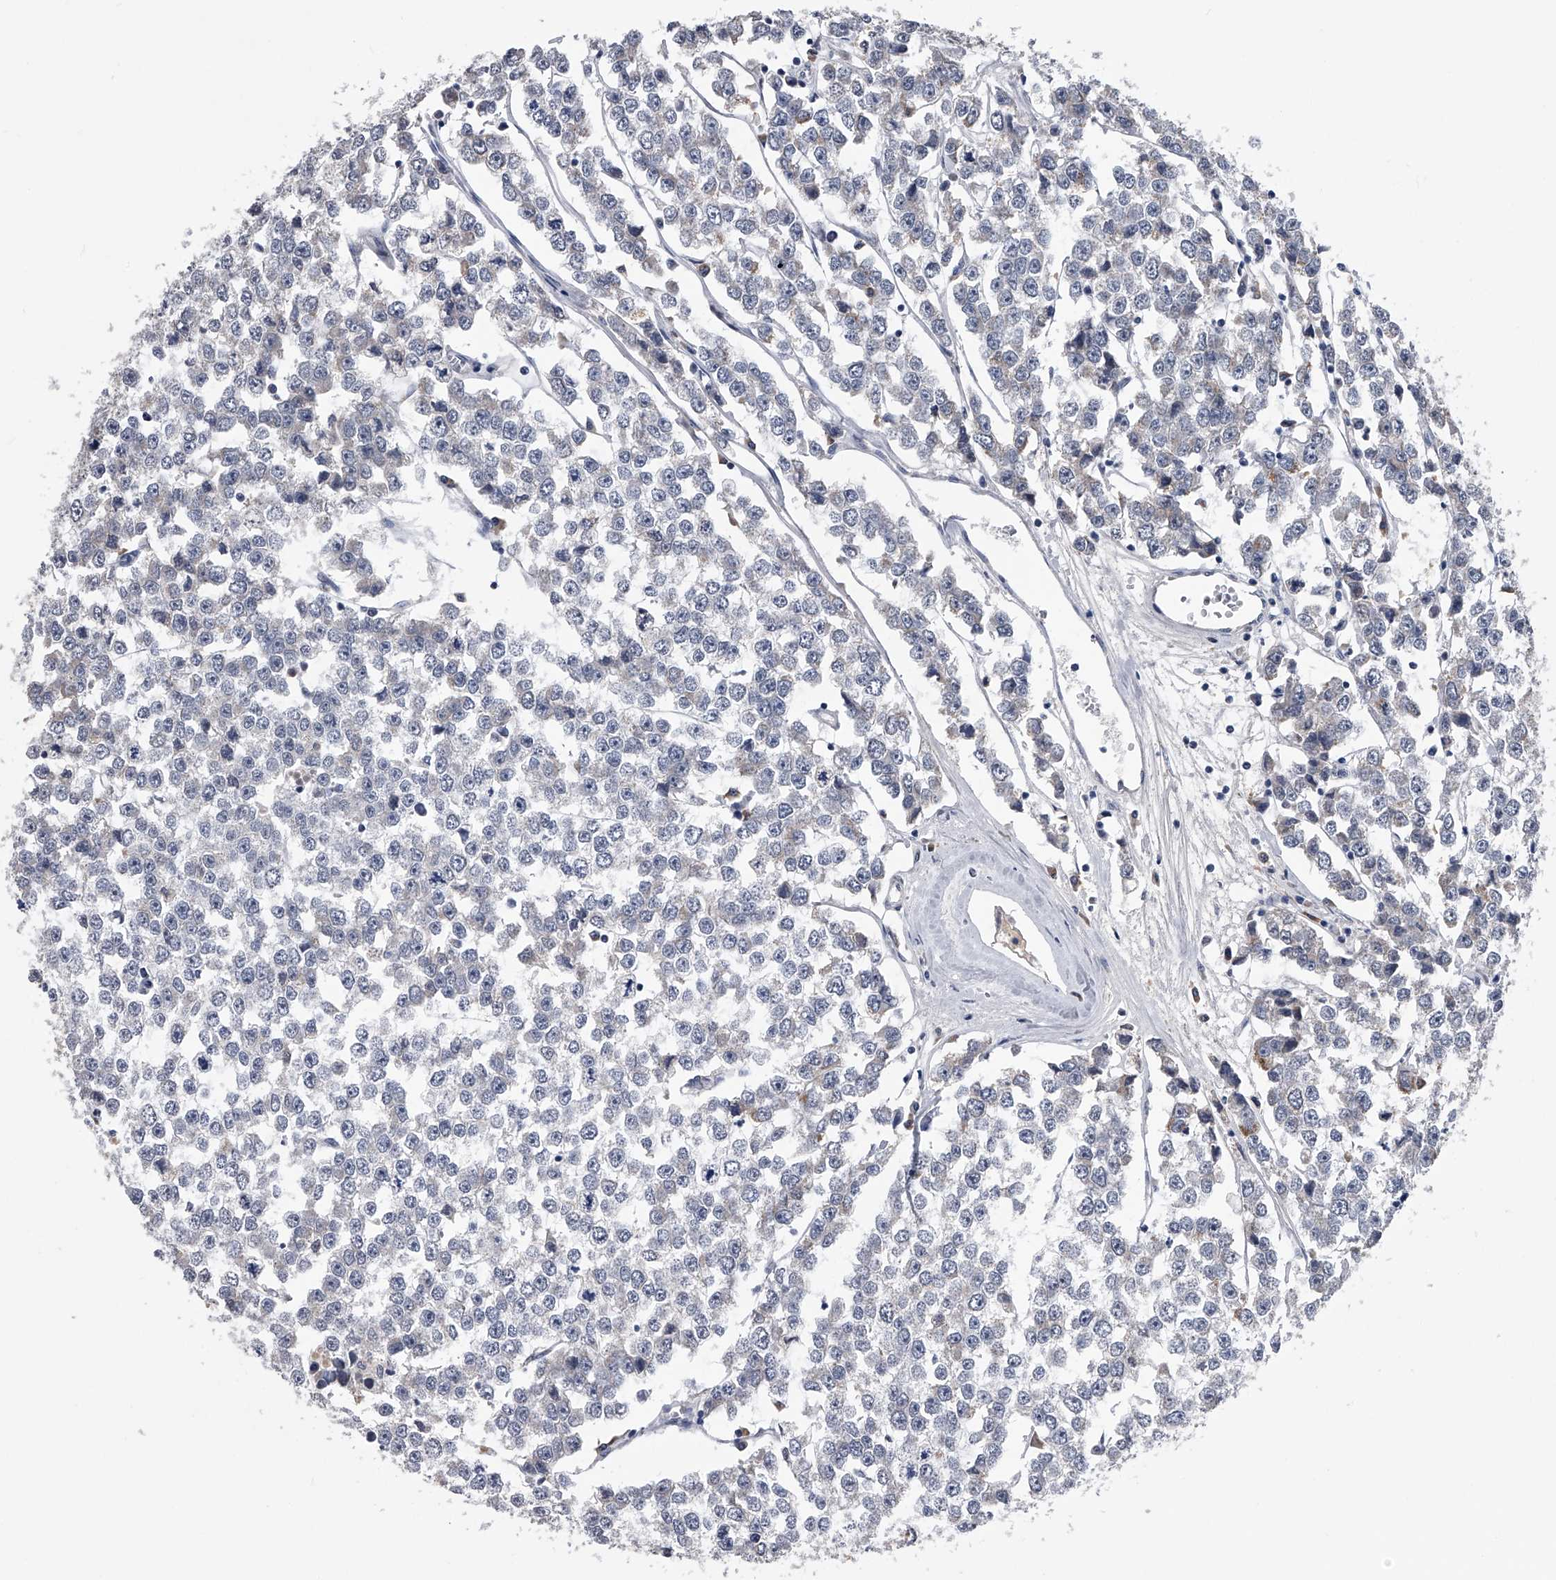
{"staining": {"intensity": "weak", "quantity": "25%-75%", "location": "cytoplasmic/membranous"}, "tissue": "testis cancer", "cell_type": "Tumor cells", "image_type": "cancer", "snomed": [{"axis": "morphology", "description": "Seminoma, NOS"}, {"axis": "morphology", "description": "Carcinoma, Embryonal, NOS"}, {"axis": "topography", "description": "Testis"}], "caption": "An immunohistochemistry histopathology image of neoplastic tissue is shown. Protein staining in brown highlights weak cytoplasmic/membranous positivity in testis embryonal carcinoma within tumor cells.", "gene": "OAT", "patient": {"sex": "male", "age": 52}}